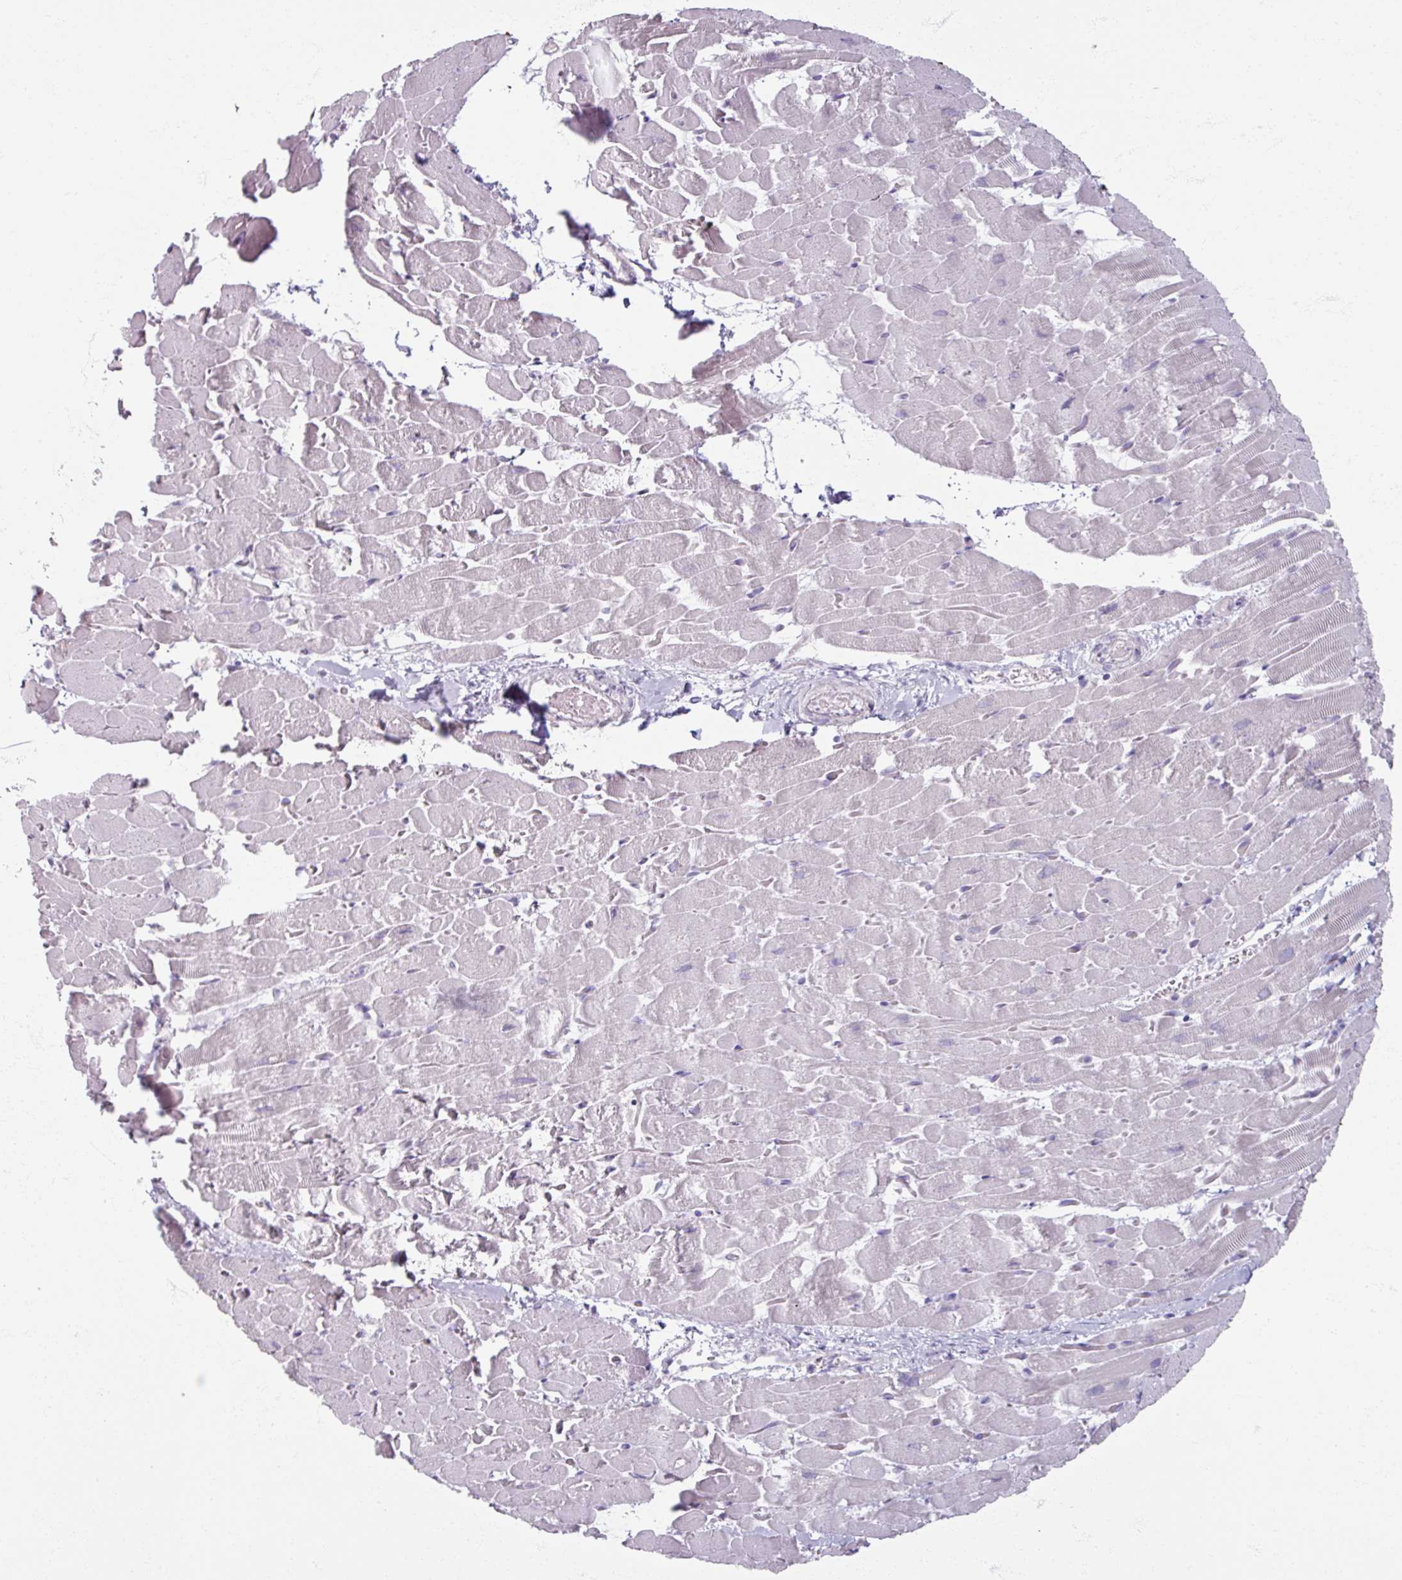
{"staining": {"intensity": "negative", "quantity": "none", "location": "none"}, "tissue": "heart muscle", "cell_type": "Cardiomyocytes", "image_type": "normal", "snomed": [{"axis": "morphology", "description": "Normal tissue, NOS"}, {"axis": "topography", "description": "Heart"}], "caption": "Immunohistochemistry of normal heart muscle reveals no positivity in cardiomyocytes.", "gene": "TG", "patient": {"sex": "male", "age": 37}}